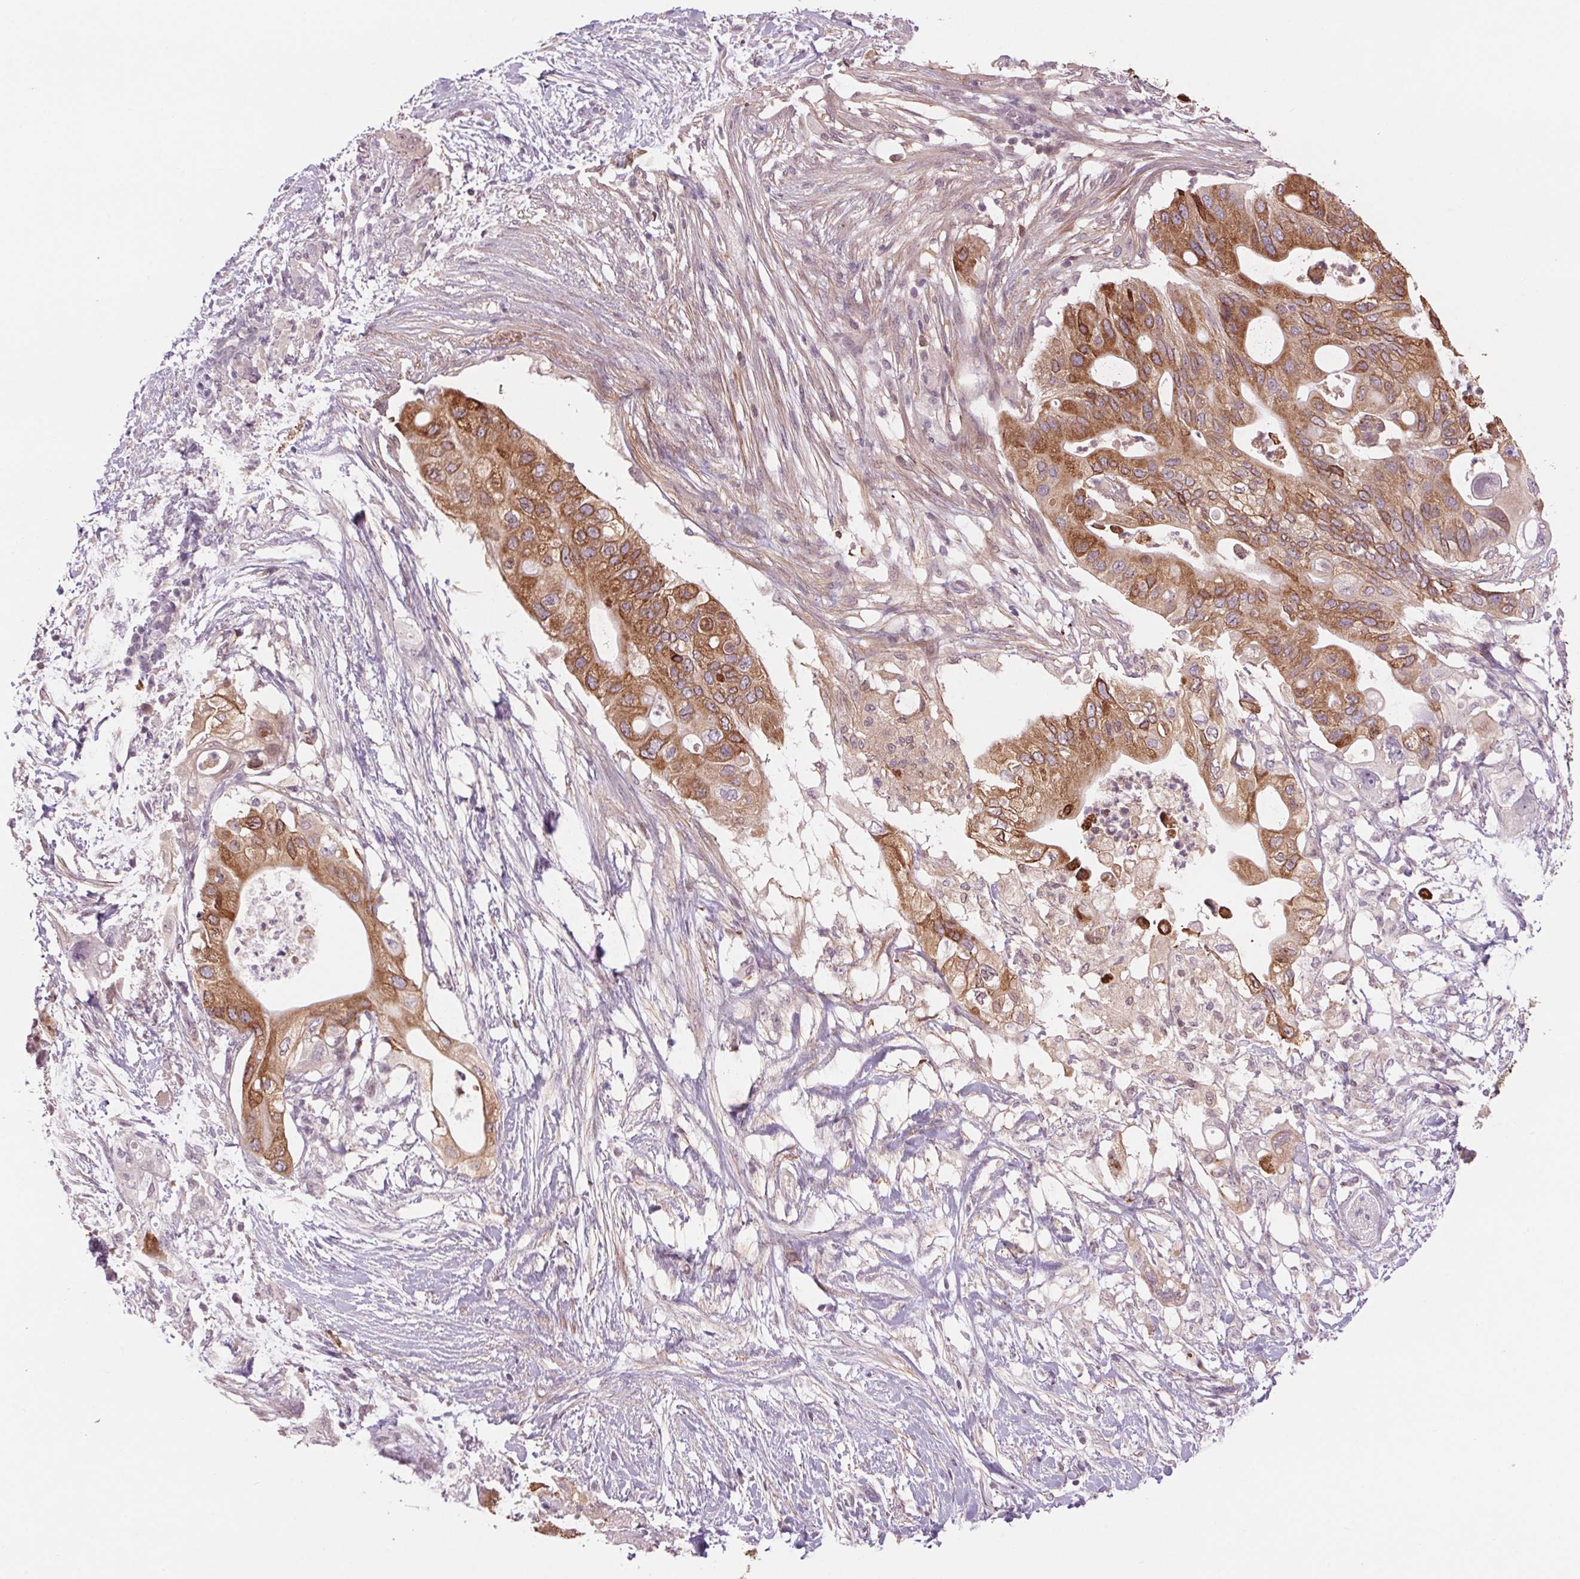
{"staining": {"intensity": "moderate", "quantity": ">75%", "location": "cytoplasmic/membranous"}, "tissue": "pancreatic cancer", "cell_type": "Tumor cells", "image_type": "cancer", "snomed": [{"axis": "morphology", "description": "Adenocarcinoma, NOS"}, {"axis": "topography", "description": "Pancreas"}], "caption": "IHC (DAB) staining of human adenocarcinoma (pancreatic) reveals moderate cytoplasmic/membranous protein staining in about >75% of tumor cells.", "gene": "HHLA2", "patient": {"sex": "female", "age": 72}}